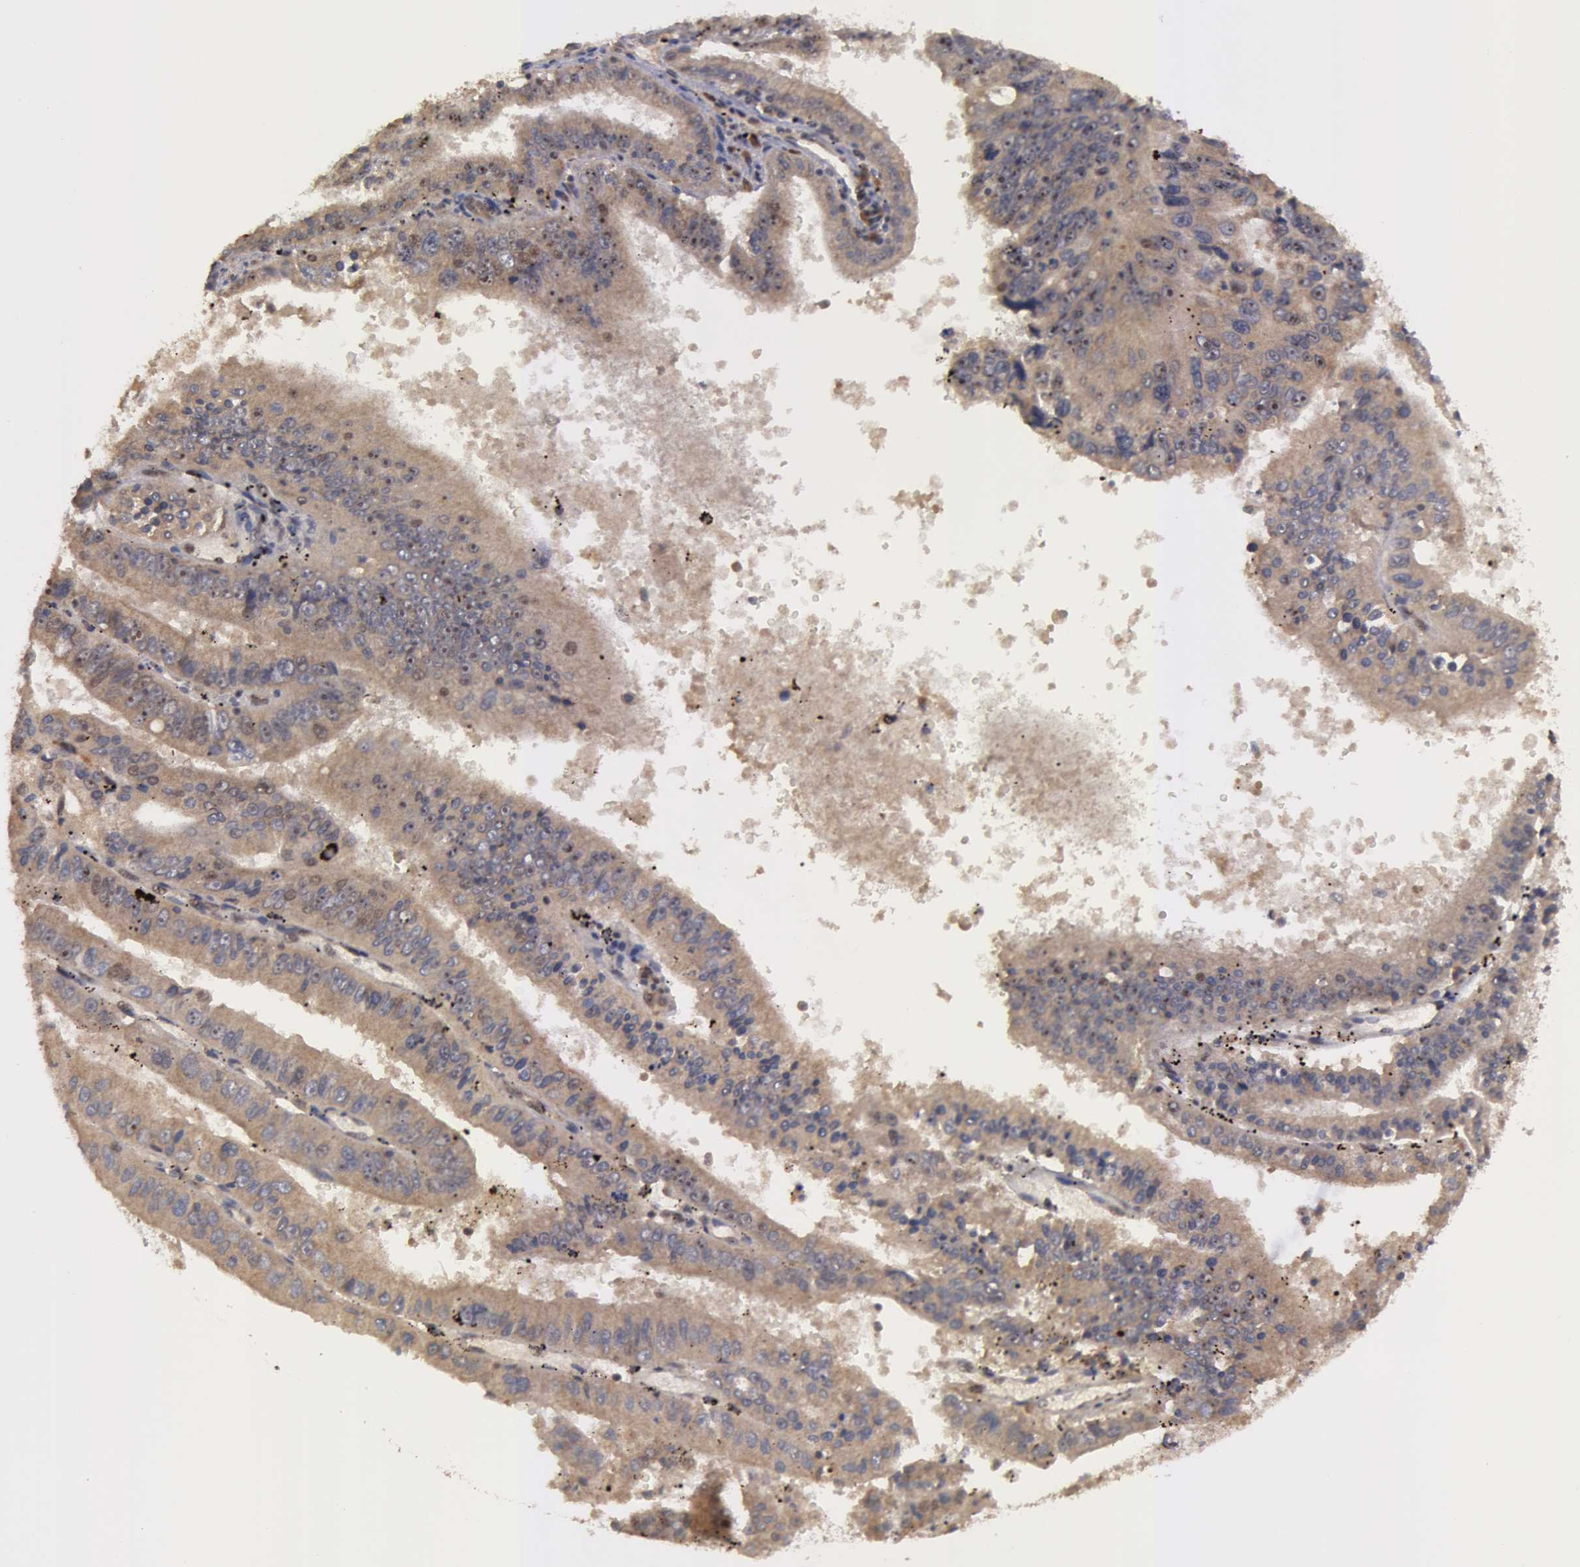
{"staining": {"intensity": "weak", "quantity": ">75%", "location": "cytoplasmic/membranous"}, "tissue": "endometrial cancer", "cell_type": "Tumor cells", "image_type": "cancer", "snomed": [{"axis": "morphology", "description": "Adenocarcinoma, NOS"}, {"axis": "topography", "description": "Endometrium"}], "caption": "Tumor cells exhibit low levels of weak cytoplasmic/membranous staining in about >75% of cells in endometrial cancer.", "gene": "GLIS1", "patient": {"sex": "female", "age": 66}}